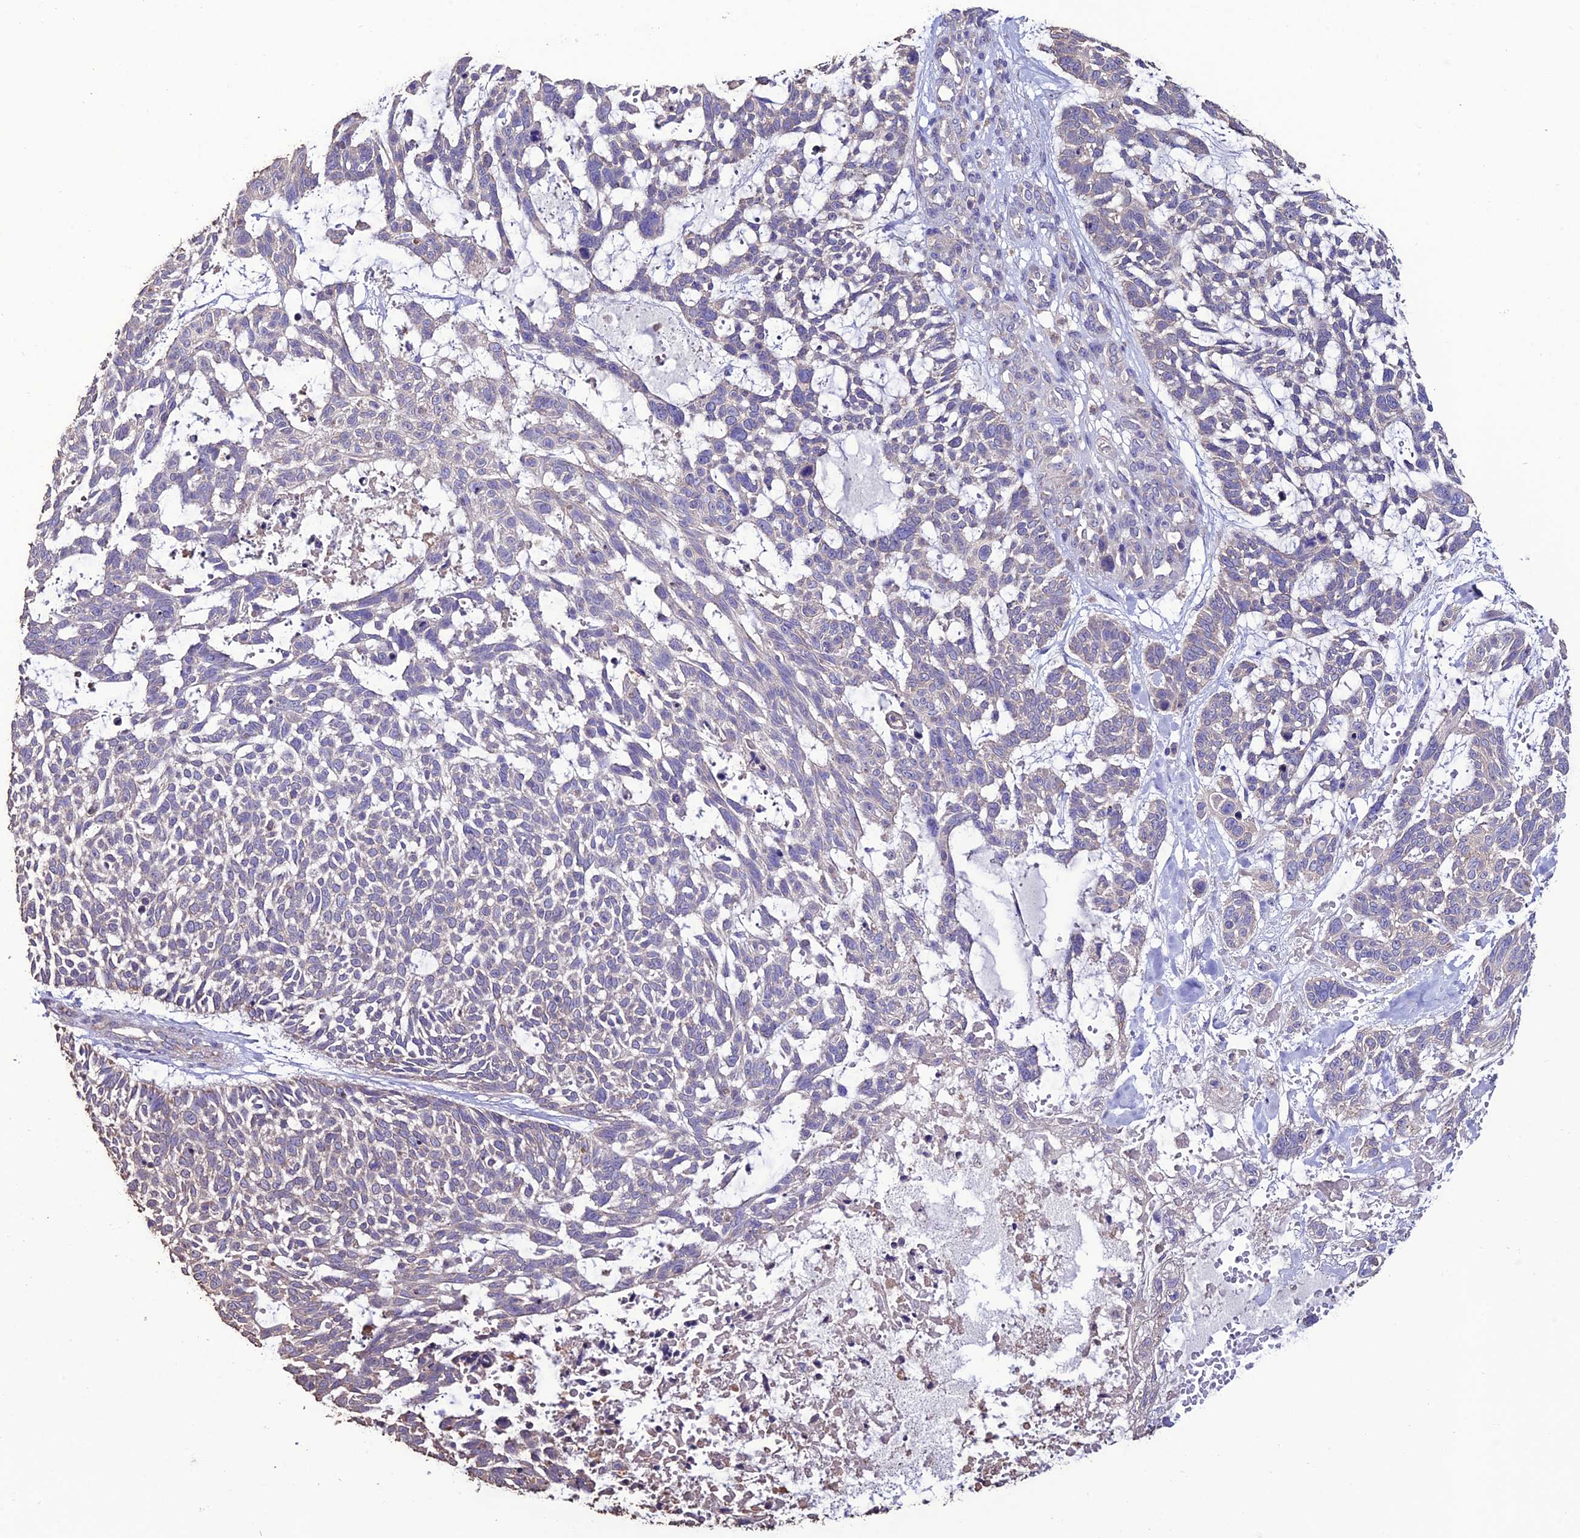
{"staining": {"intensity": "weak", "quantity": "<25%", "location": "cytoplasmic/membranous"}, "tissue": "skin cancer", "cell_type": "Tumor cells", "image_type": "cancer", "snomed": [{"axis": "morphology", "description": "Basal cell carcinoma"}, {"axis": "topography", "description": "Skin"}], "caption": "Immunohistochemistry (IHC) micrograph of human skin cancer (basal cell carcinoma) stained for a protein (brown), which reveals no staining in tumor cells.", "gene": "HOGA1", "patient": {"sex": "male", "age": 88}}